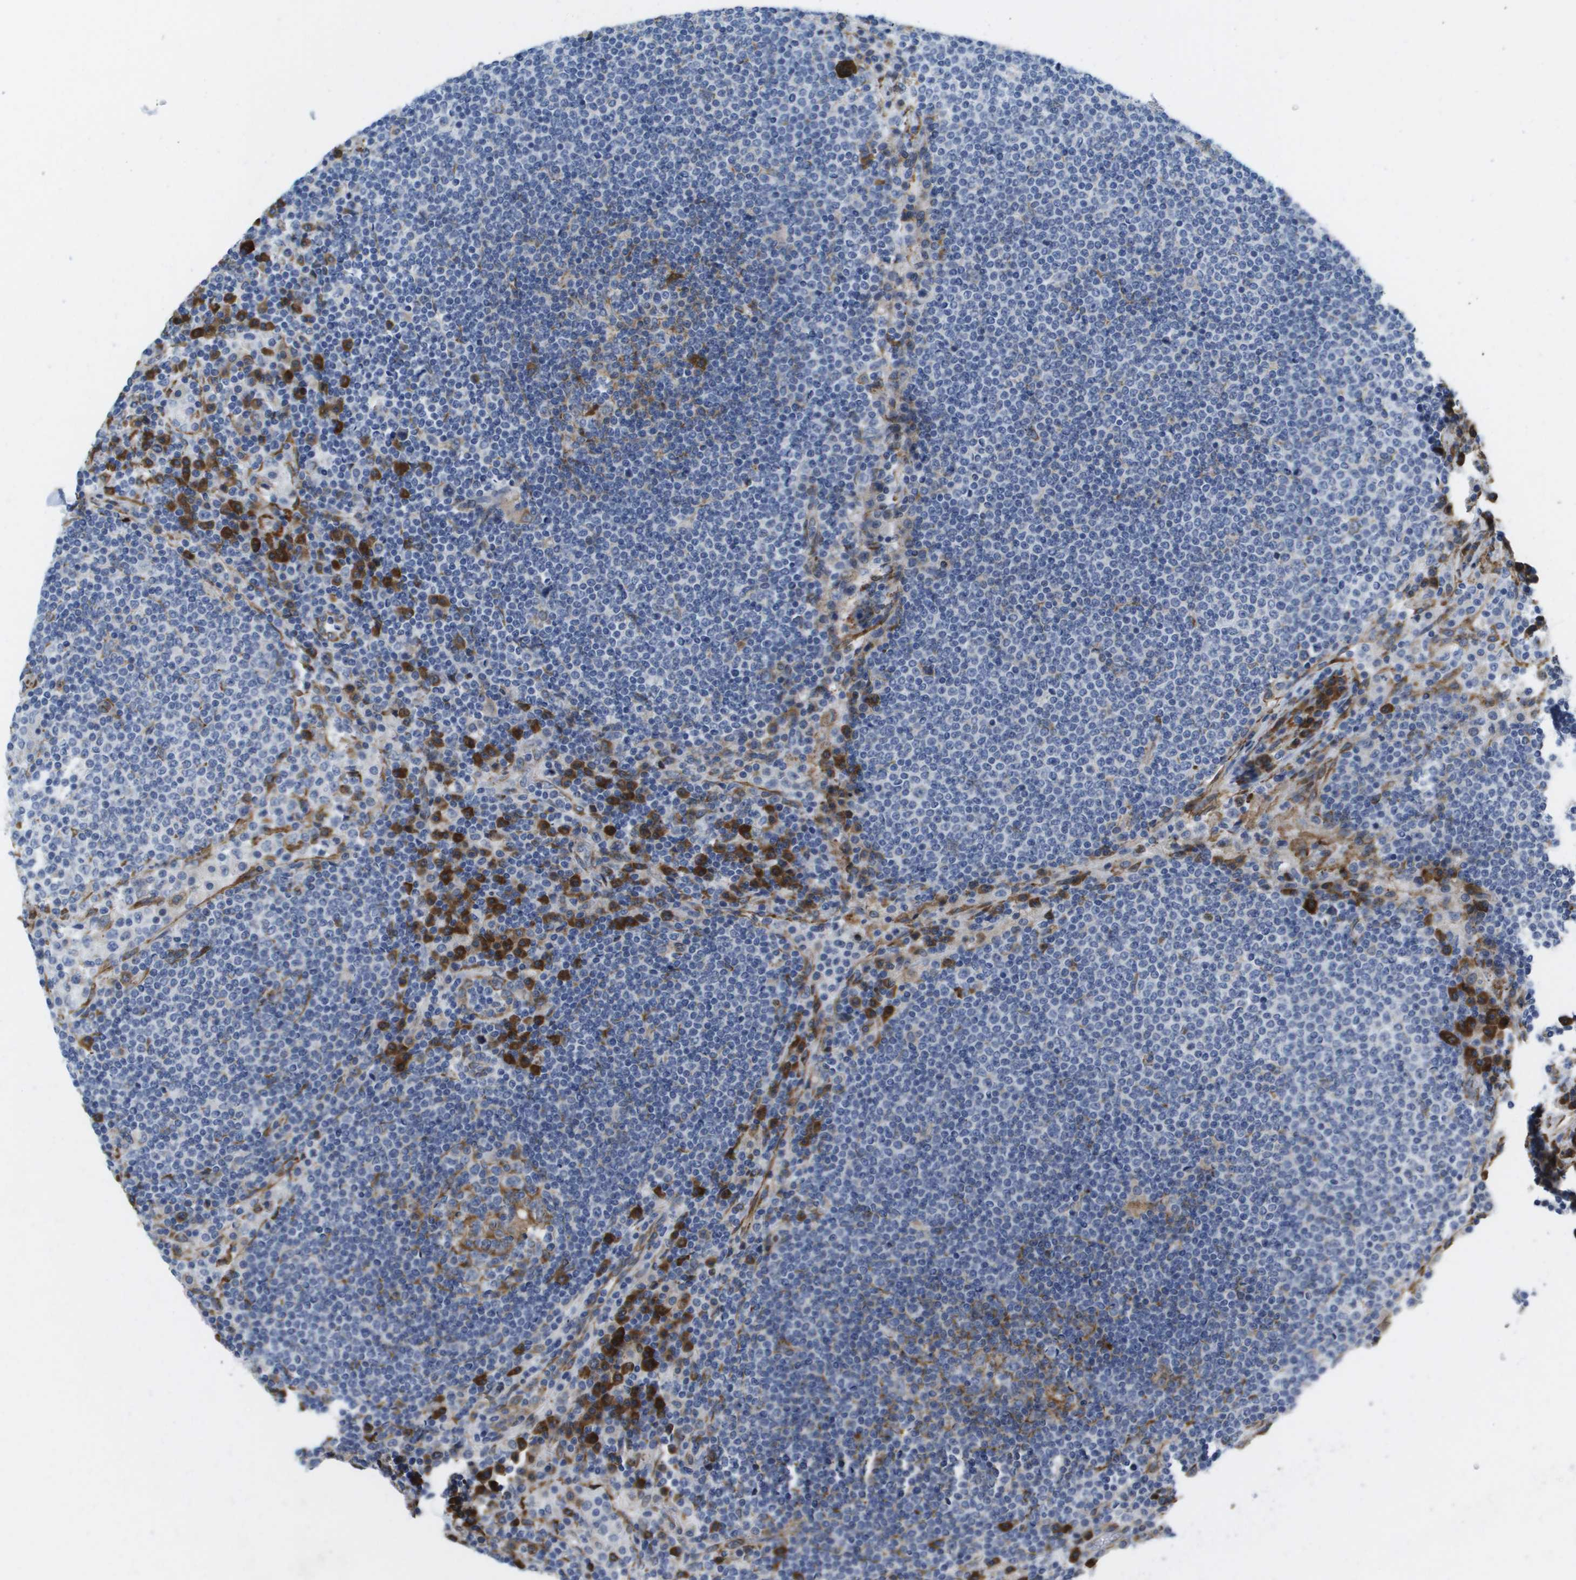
{"staining": {"intensity": "moderate", "quantity": "<25%", "location": "cytoplasmic/membranous"}, "tissue": "lymph node", "cell_type": "Germinal center cells", "image_type": "normal", "snomed": [{"axis": "morphology", "description": "Normal tissue, NOS"}, {"axis": "topography", "description": "Lymph node"}], "caption": "Immunohistochemistry (IHC) (DAB (3,3'-diaminobenzidine)) staining of benign lymph node demonstrates moderate cytoplasmic/membranous protein positivity in approximately <25% of germinal center cells. (brown staining indicates protein expression, while blue staining denotes nuclei).", "gene": "ST3GAL2", "patient": {"sex": "female", "age": 53}}